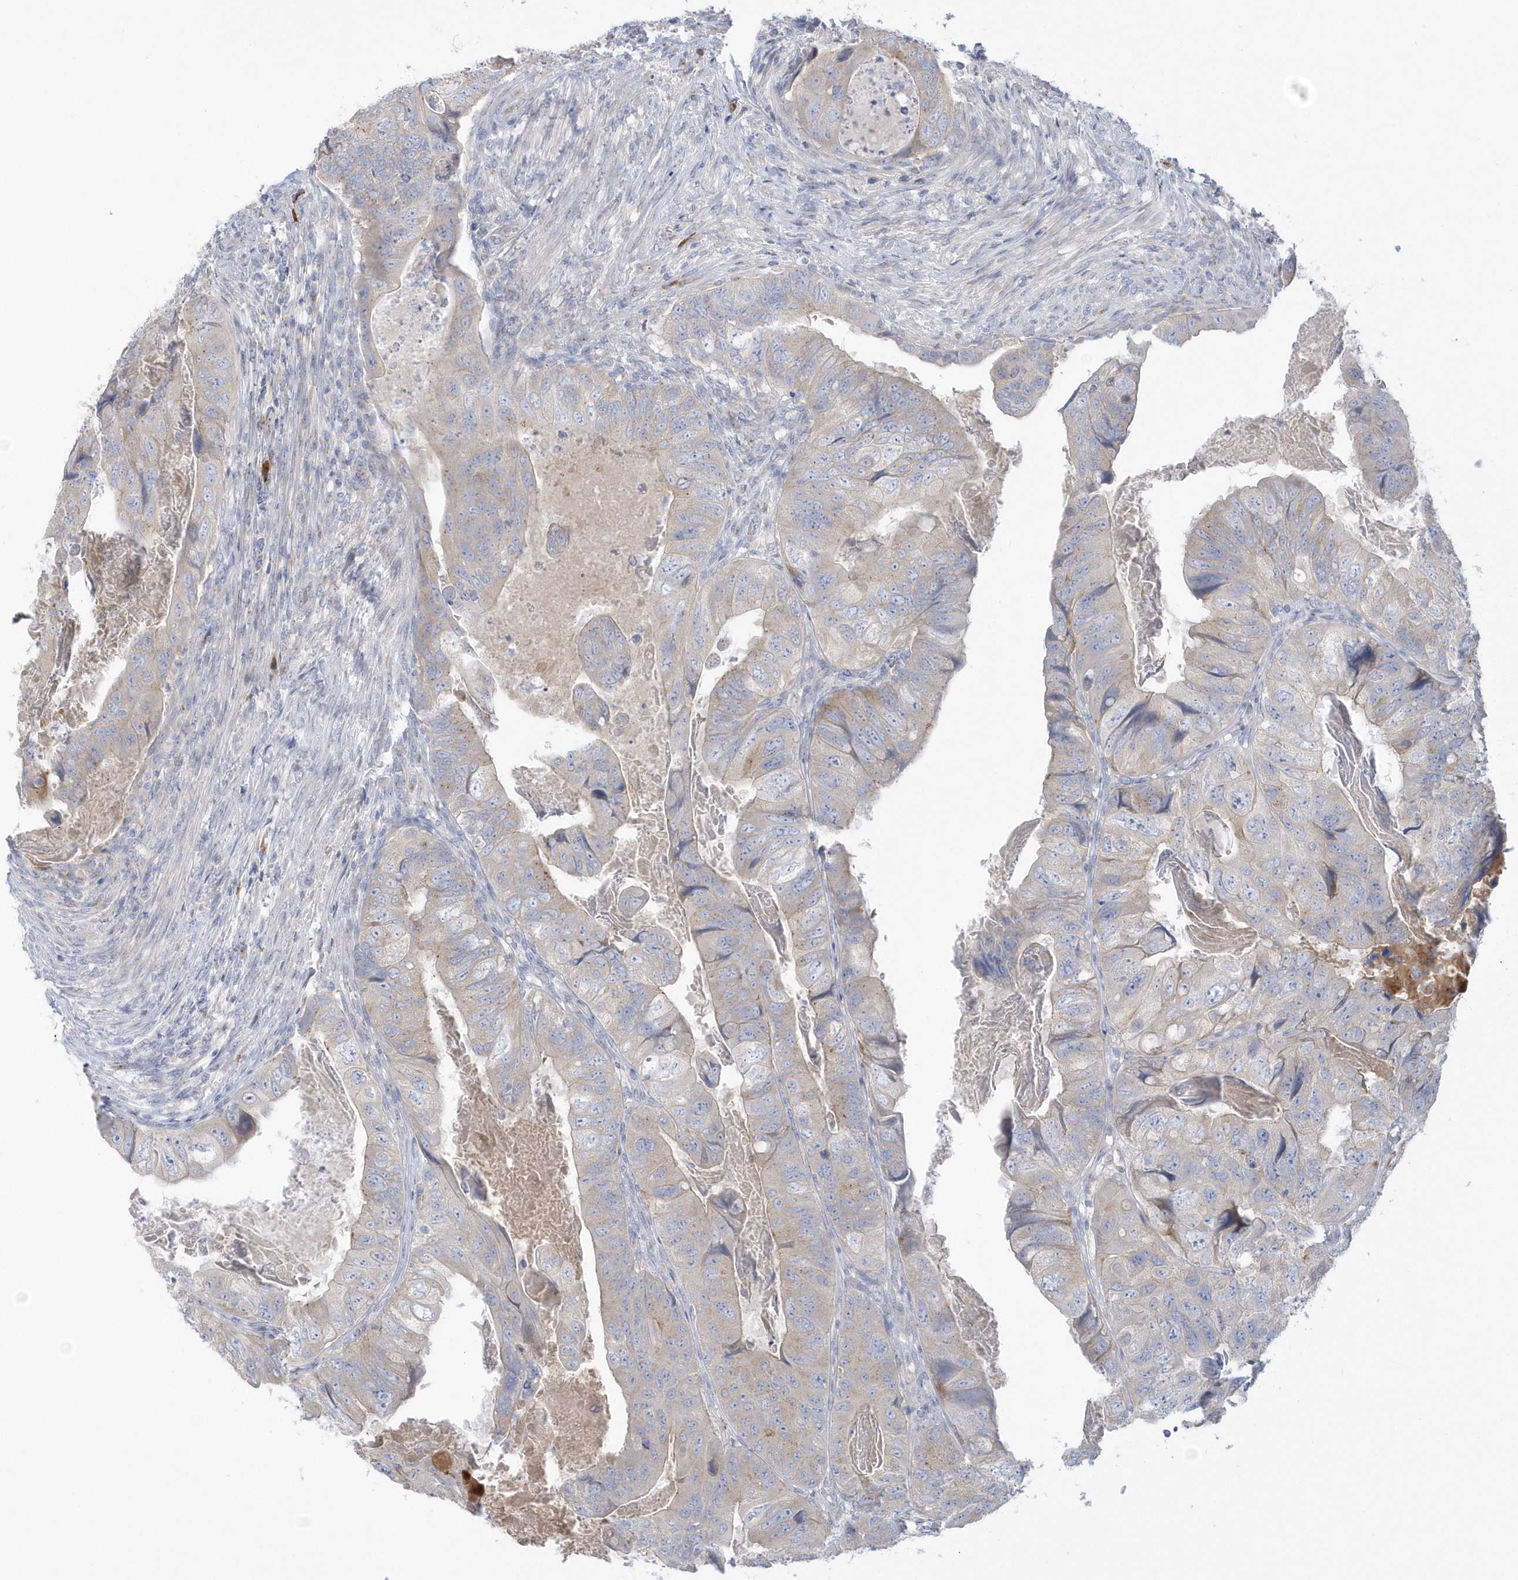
{"staining": {"intensity": "weak", "quantity": "<25%", "location": "cytoplasmic/membranous"}, "tissue": "colorectal cancer", "cell_type": "Tumor cells", "image_type": "cancer", "snomed": [{"axis": "morphology", "description": "Adenocarcinoma, NOS"}, {"axis": "topography", "description": "Rectum"}], "caption": "DAB (3,3'-diaminobenzidine) immunohistochemical staining of human colorectal cancer (adenocarcinoma) demonstrates no significant expression in tumor cells.", "gene": "SEMA3D", "patient": {"sex": "male", "age": 63}}